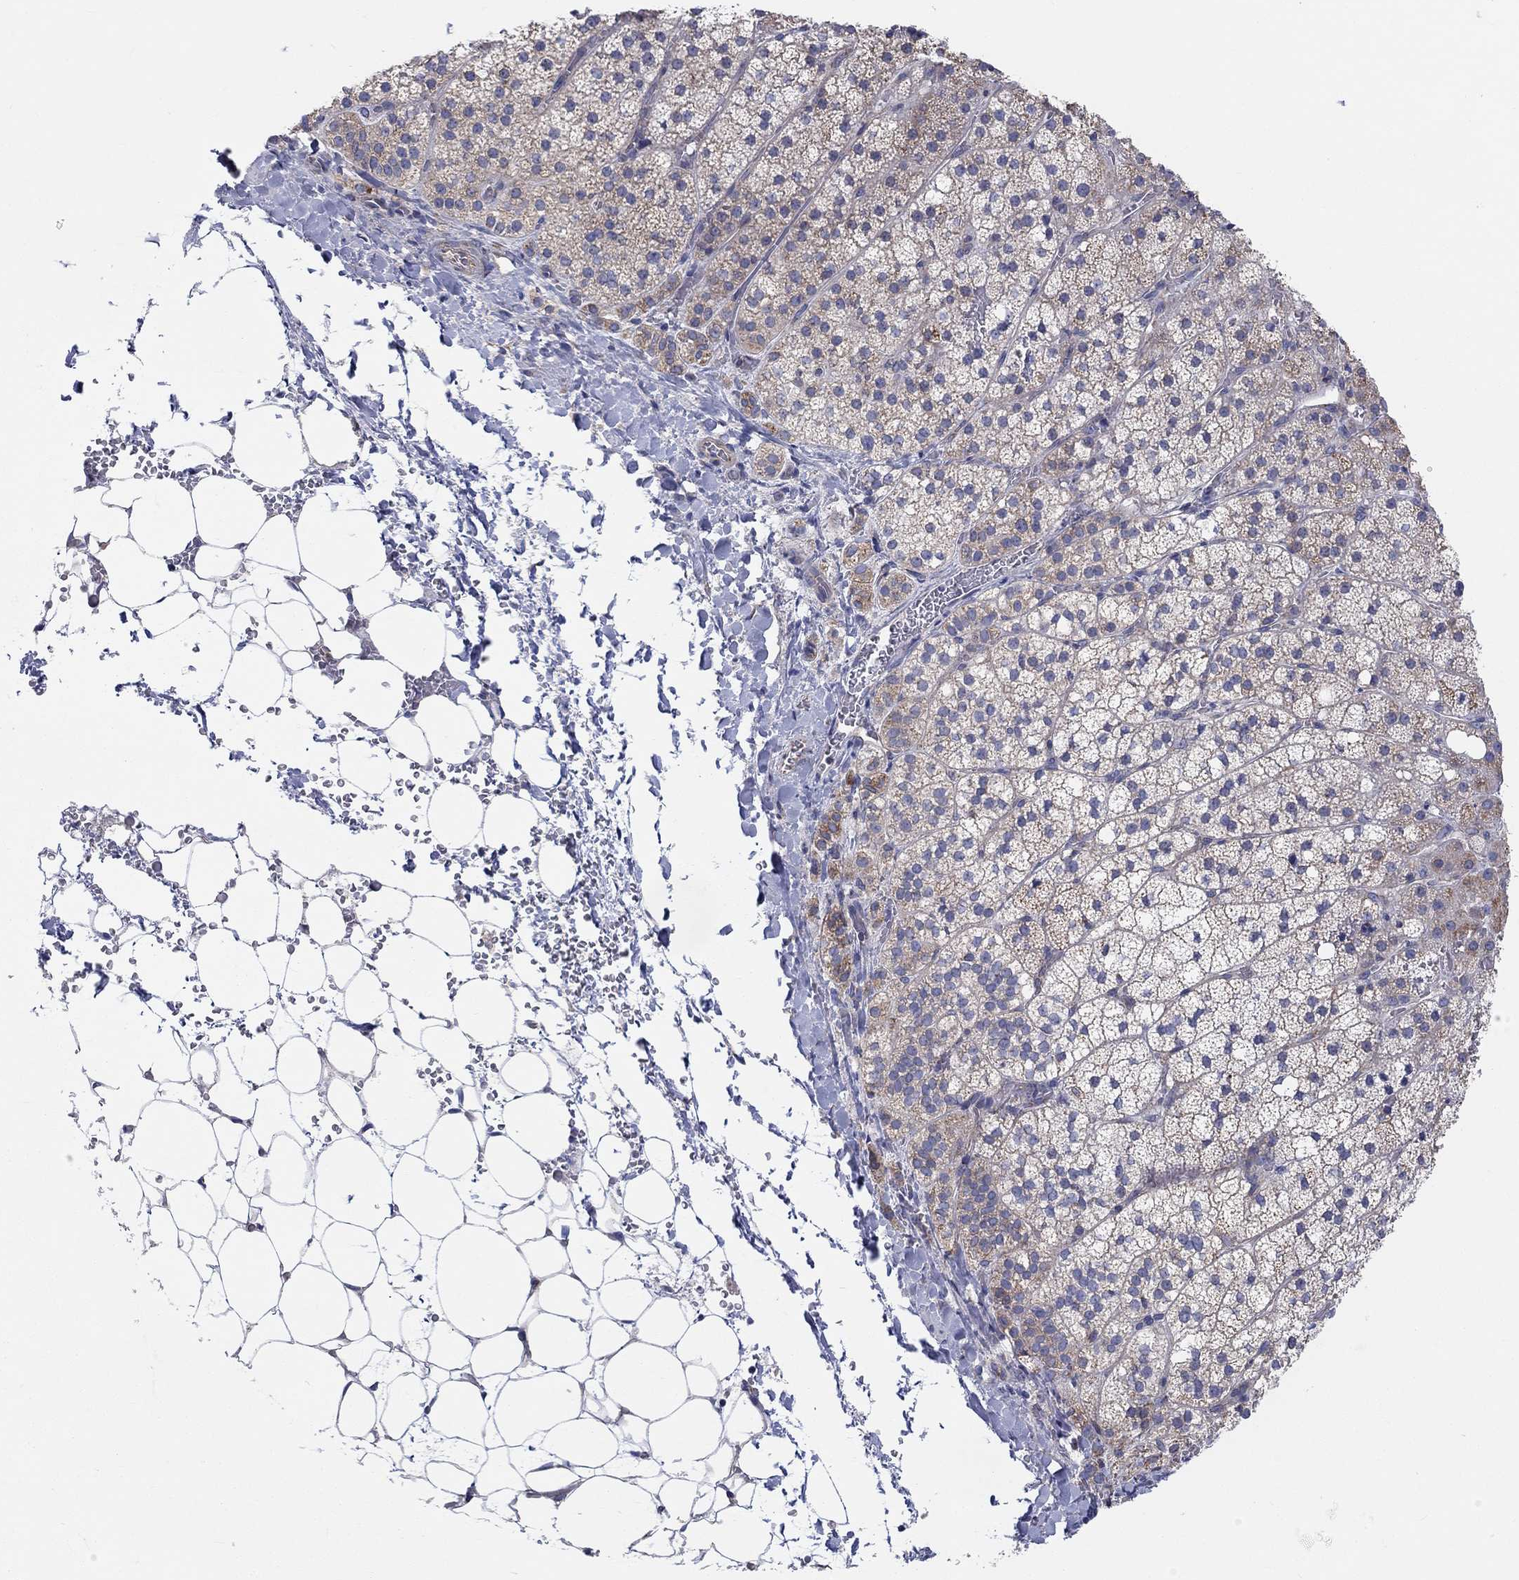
{"staining": {"intensity": "strong", "quantity": "<25%", "location": "cytoplasmic/membranous"}, "tissue": "adrenal gland", "cell_type": "Glandular cells", "image_type": "normal", "snomed": [{"axis": "morphology", "description": "Normal tissue, NOS"}, {"axis": "topography", "description": "Adrenal gland"}], "caption": "About <25% of glandular cells in benign adrenal gland display strong cytoplasmic/membranous protein positivity as visualized by brown immunohistochemical staining.", "gene": "BCO2", "patient": {"sex": "male", "age": 53}}